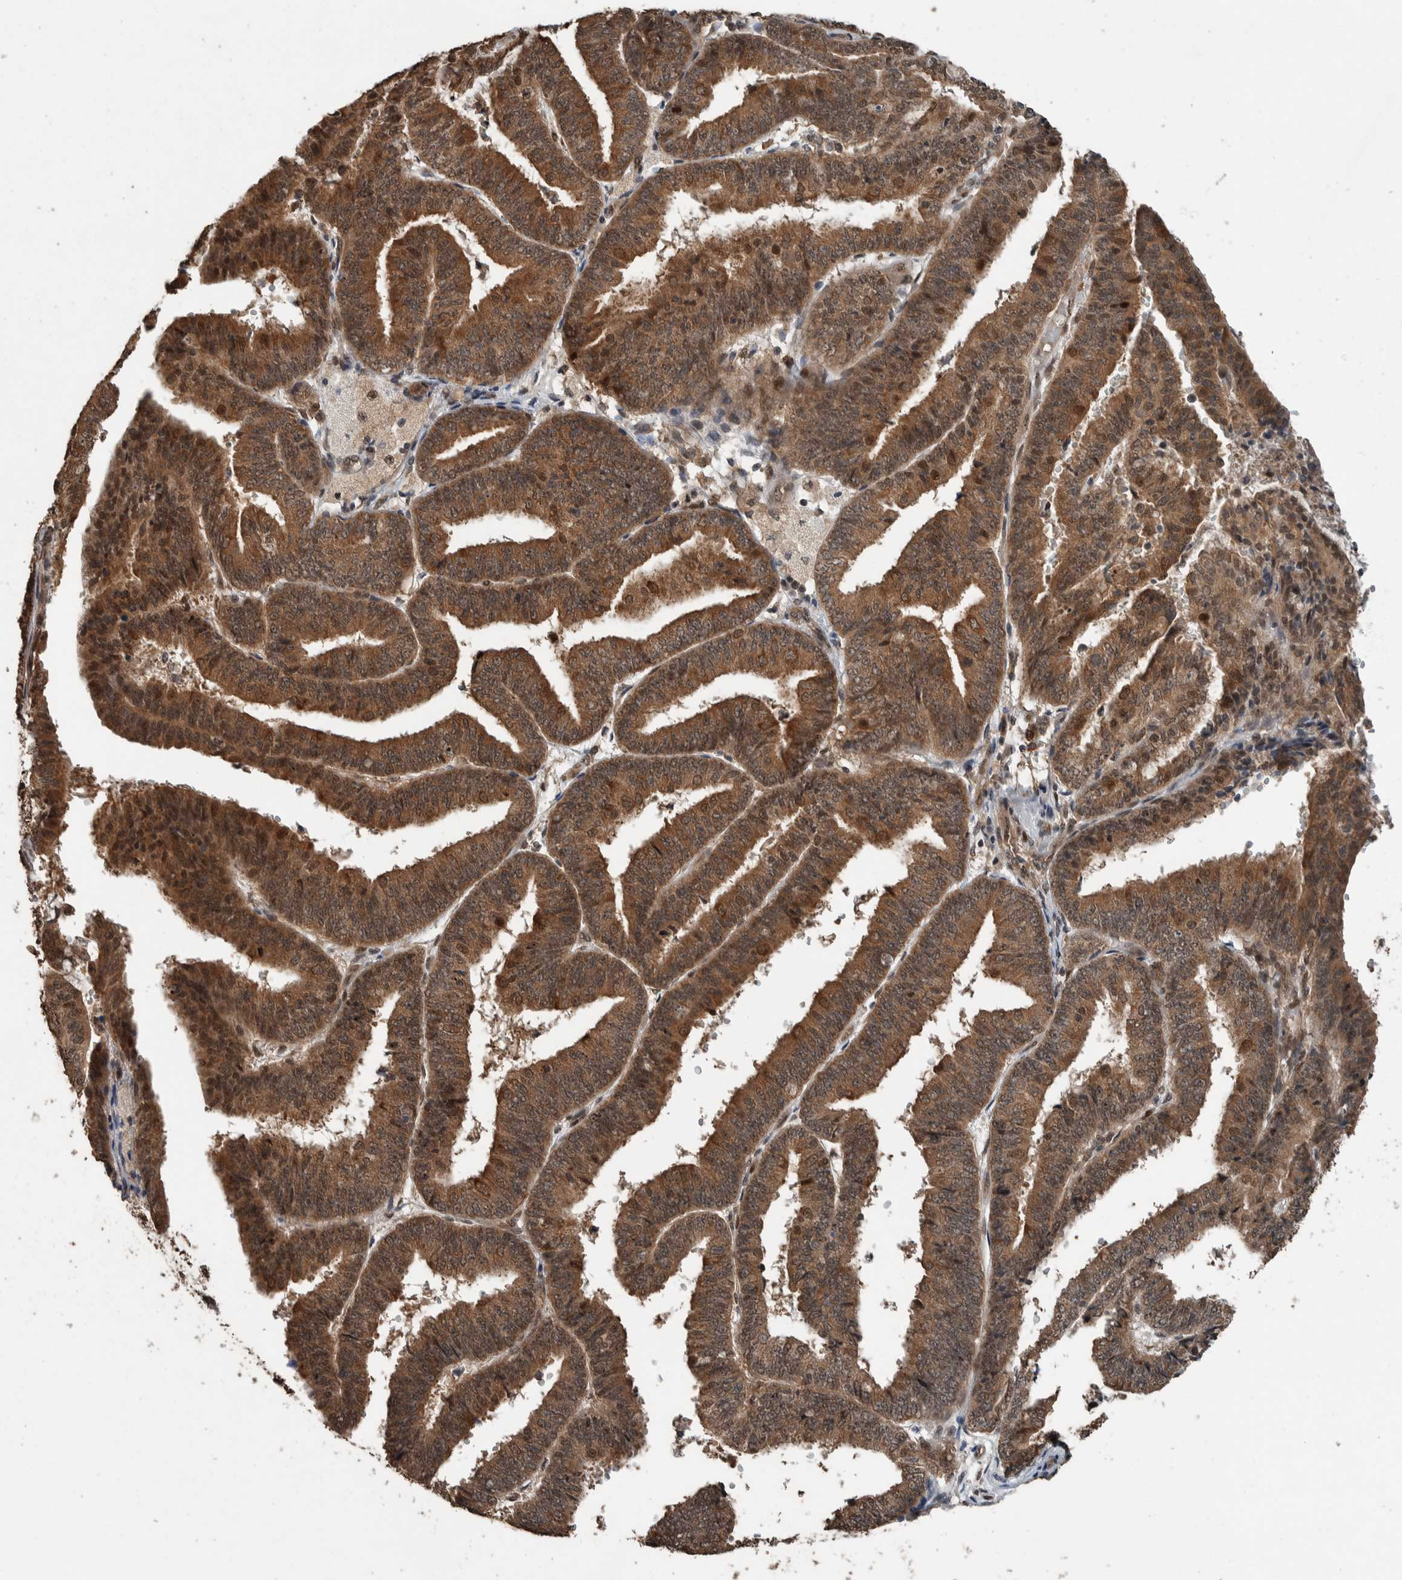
{"staining": {"intensity": "moderate", "quantity": ">75%", "location": "cytoplasmic/membranous"}, "tissue": "endometrial cancer", "cell_type": "Tumor cells", "image_type": "cancer", "snomed": [{"axis": "morphology", "description": "Adenocarcinoma, NOS"}, {"axis": "topography", "description": "Endometrium"}], "caption": "Immunohistochemistry histopathology image of neoplastic tissue: endometrial cancer (adenocarcinoma) stained using immunohistochemistry exhibits medium levels of moderate protein expression localized specifically in the cytoplasmic/membranous of tumor cells, appearing as a cytoplasmic/membranous brown color.", "gene": "MYO1E", "patient": {"sex": "female", "age": 63}}